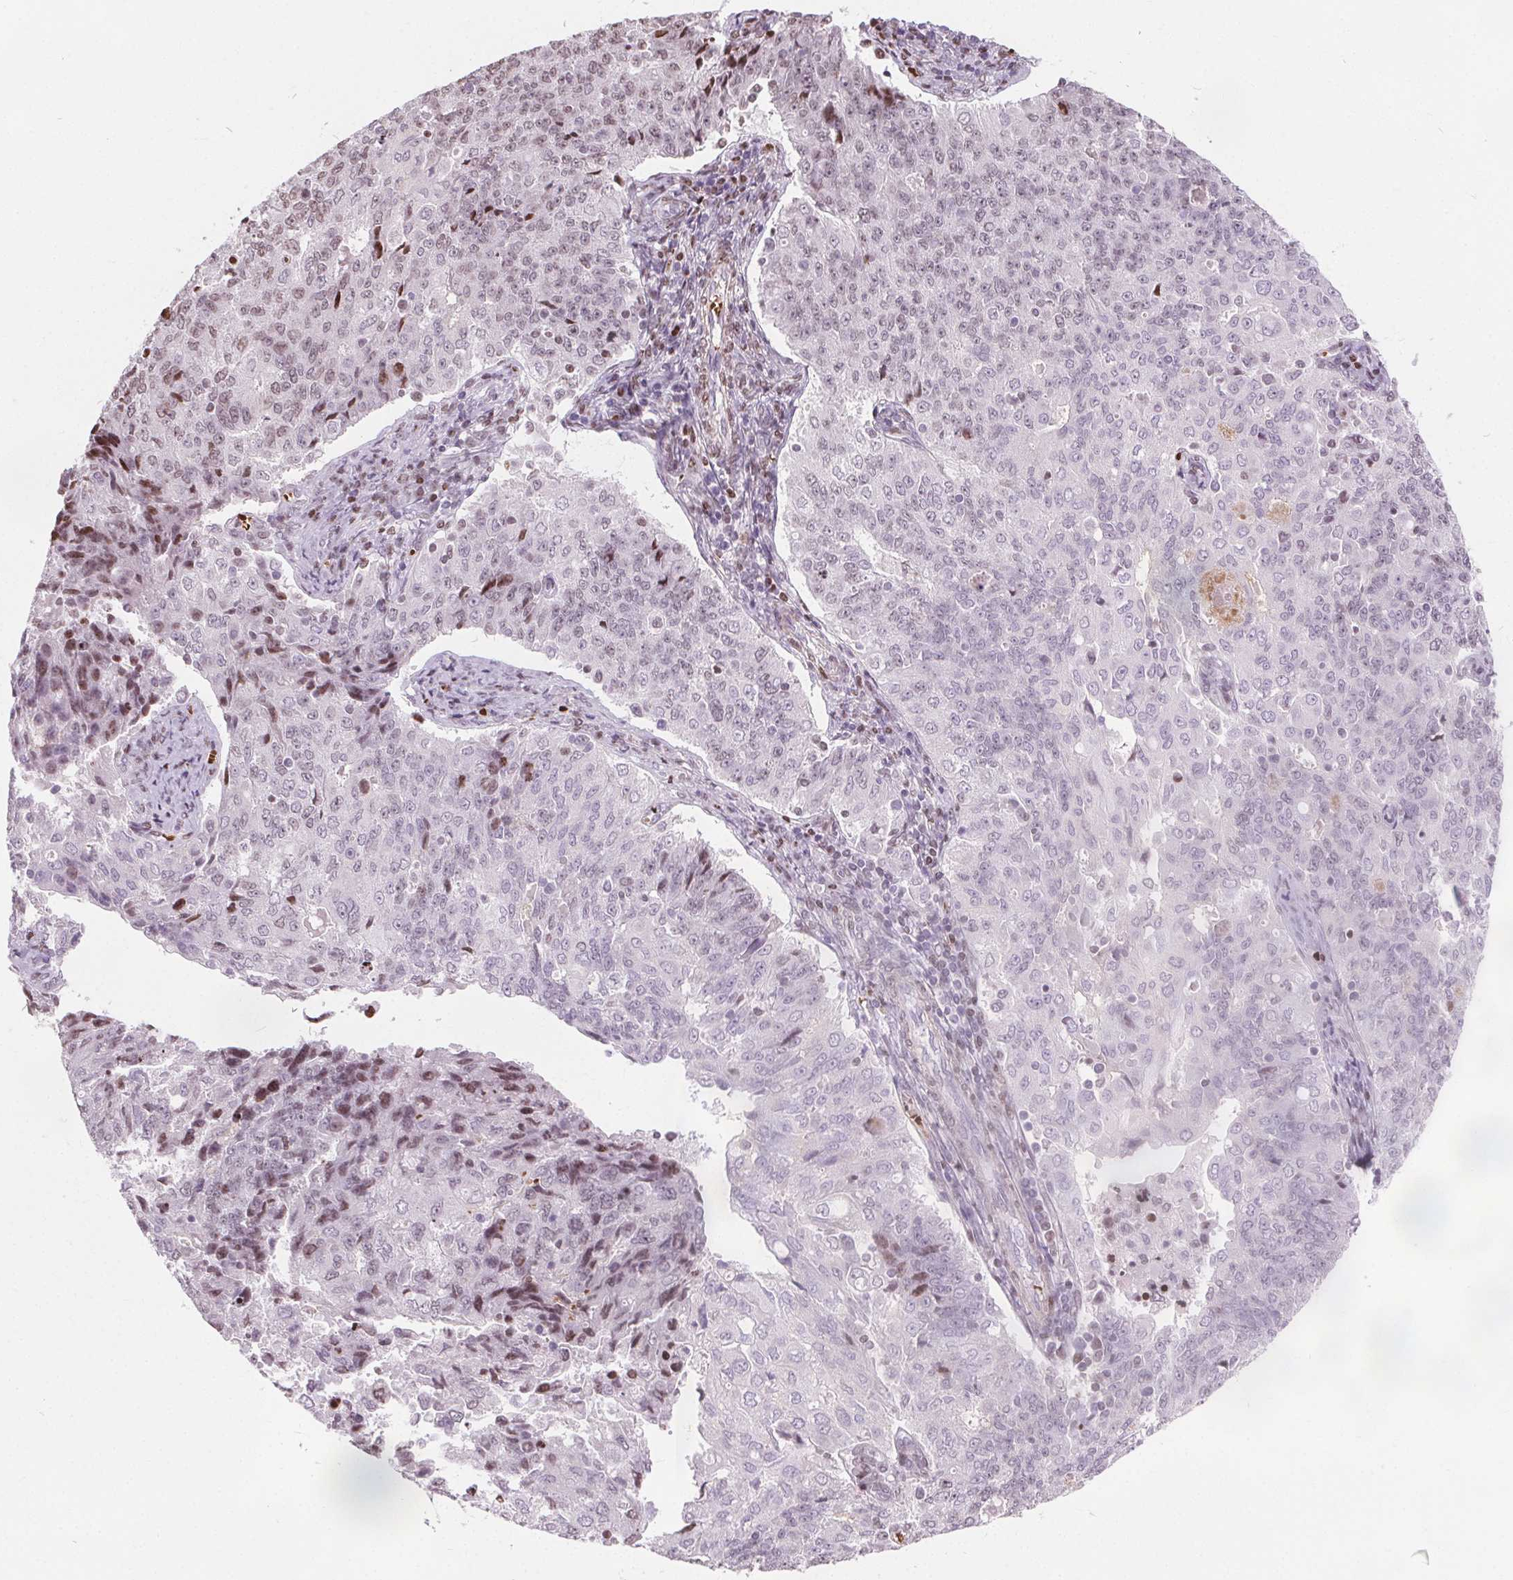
{"staining": {"intensity": "weak", "quantity": "<25%", "location": "nuclear"}, "tissue": "endometrial cancer", "cell_type": "Tumor cells", "image_type": "cancer", "snomed": [{"axis": "morphology", "description": "Adenocarcinoma, NOS"}, {"axis": "topography", "description": "Endometrium"}], "caption": "This histopathology image is of endometrial cancer (adenocarcinoma) stained with IHC to label a protein in brown with the nuclei are counter-stained blue. There is no positivity in tumor cells.", "gene": "ISLR2", "patient": {"sex": "female", "age": 43}}